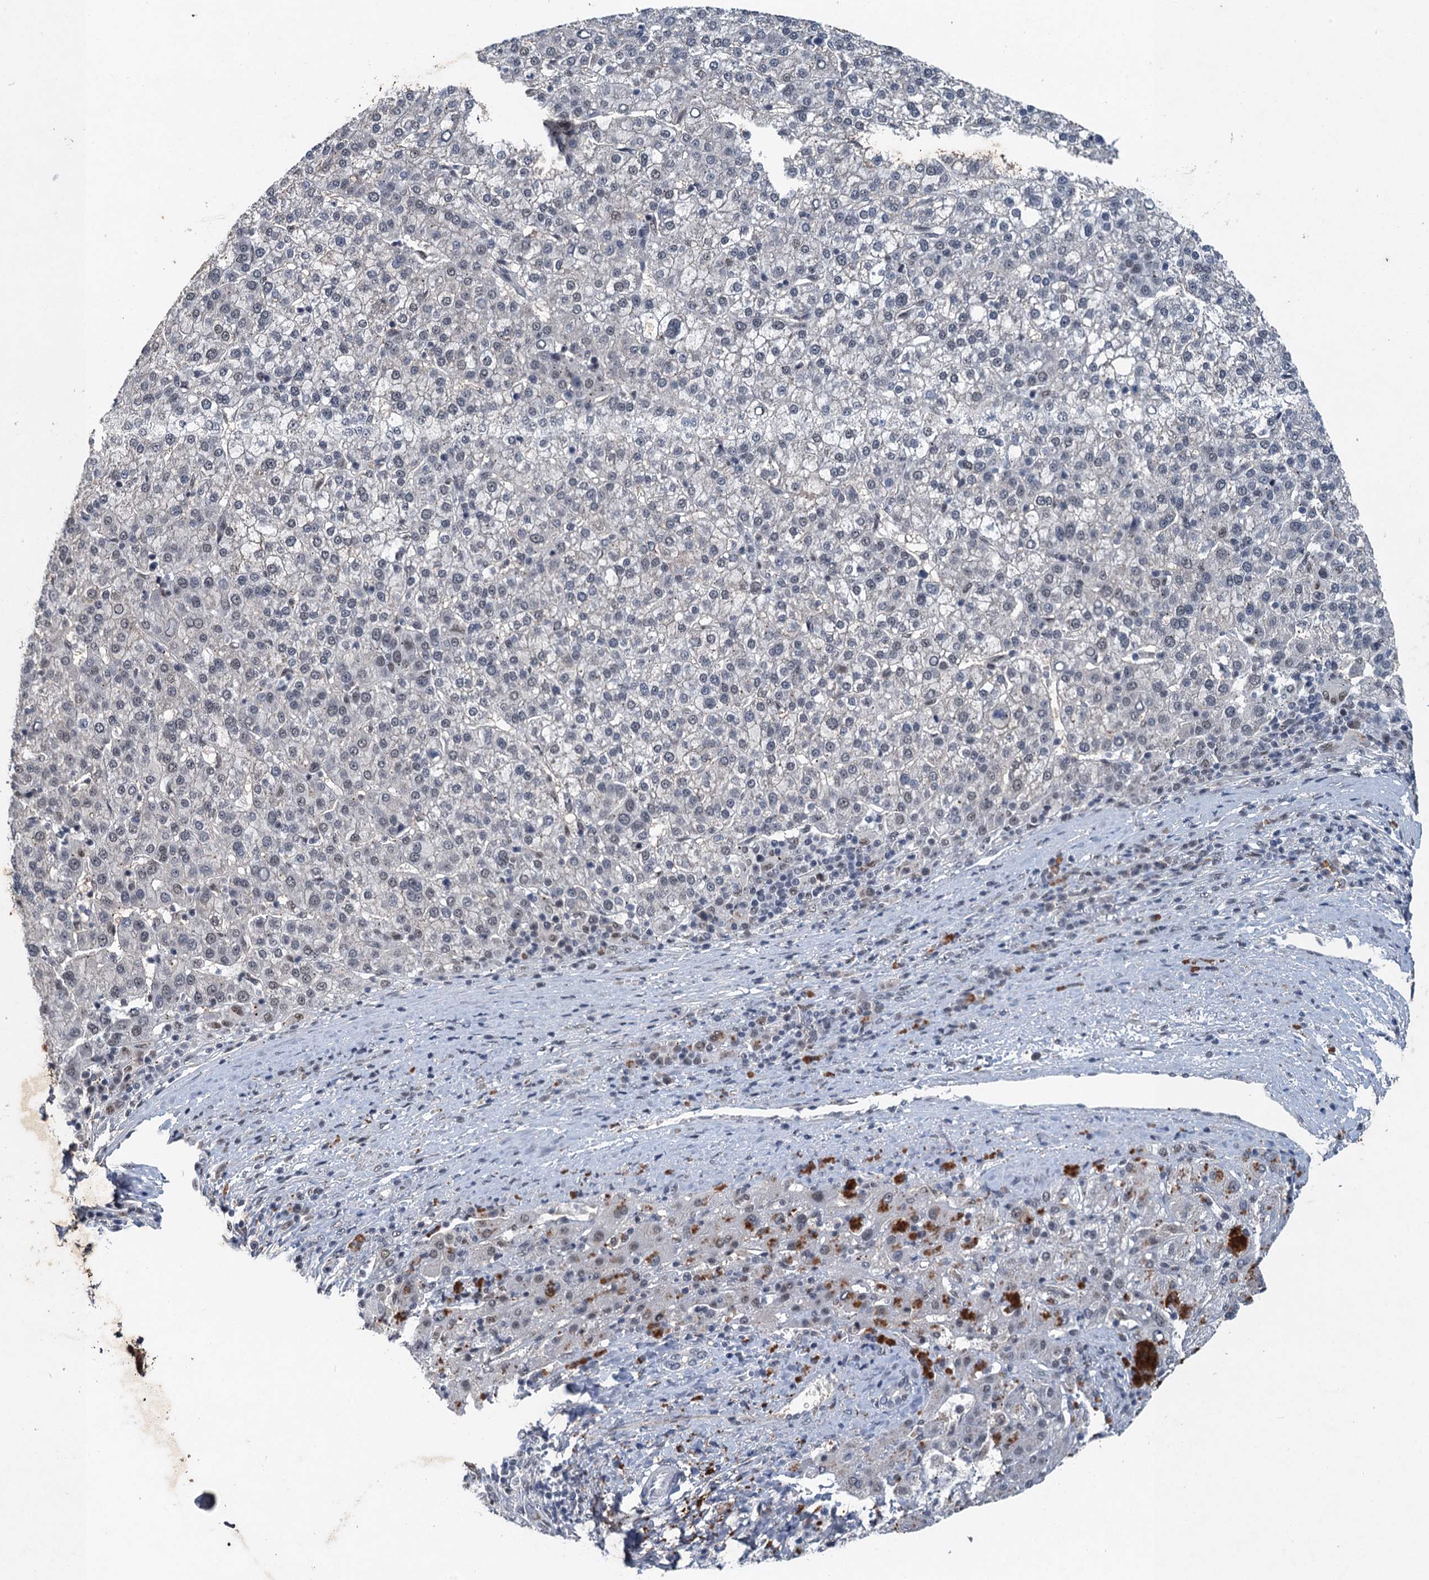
{"staining": {"intensity": "negative", "quantity": "none", "location": "none"}, "tissue": "liver cancer", "cell_type": "Tumor cells", "image_type": "cancer", "snomed": [{"axis": "morphology", "description": "Carcinoma, Hepatocellular, NOS"}, {"axis": "topography", "description": "Liver"}], "caption": "A high-resolution micrograph shows IHC staining of hepatocellular carcinoma (liver), which shows no significant expression in tumor cells.", "gene": "CSTF3", "patient": {"sex": "female", "age": 58}}